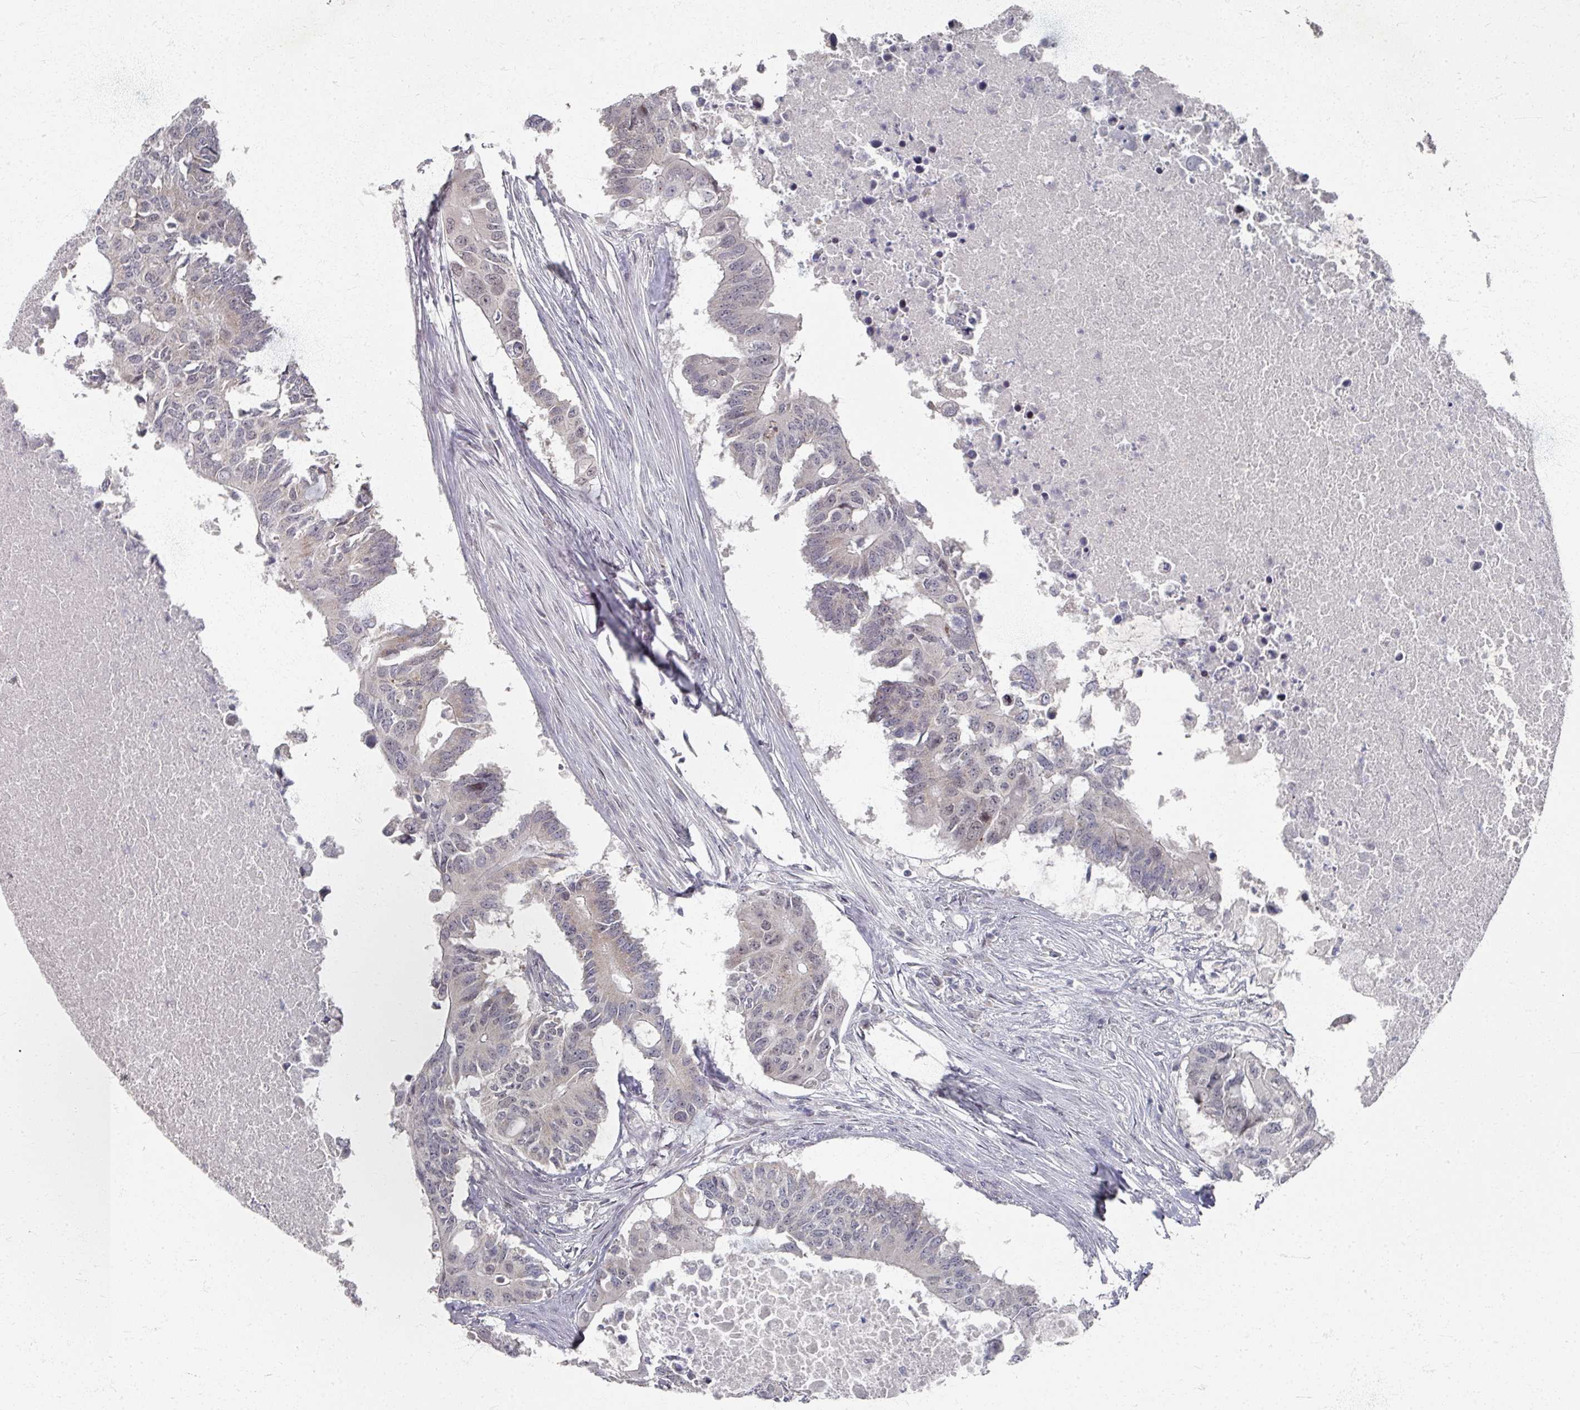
{"staining": {"intensity": "negative", "quantity": "none", "location": "none"}, "tissue": "colorectal cancer", "cell_type": "Tumor cells", "image_type": "cancer", "snomed": [{"axis": "morphology", "description": "Adenocarcinoma, NOS"}, {"axis": "topography", "description": "Colon"}], "caption": "Immunohistochemical staining of human colorectal adenocarcinoma reveals no significant expression in tumor cells.", "gene": "PSKH1", "patient": {"sex": "male", "age": 71}}